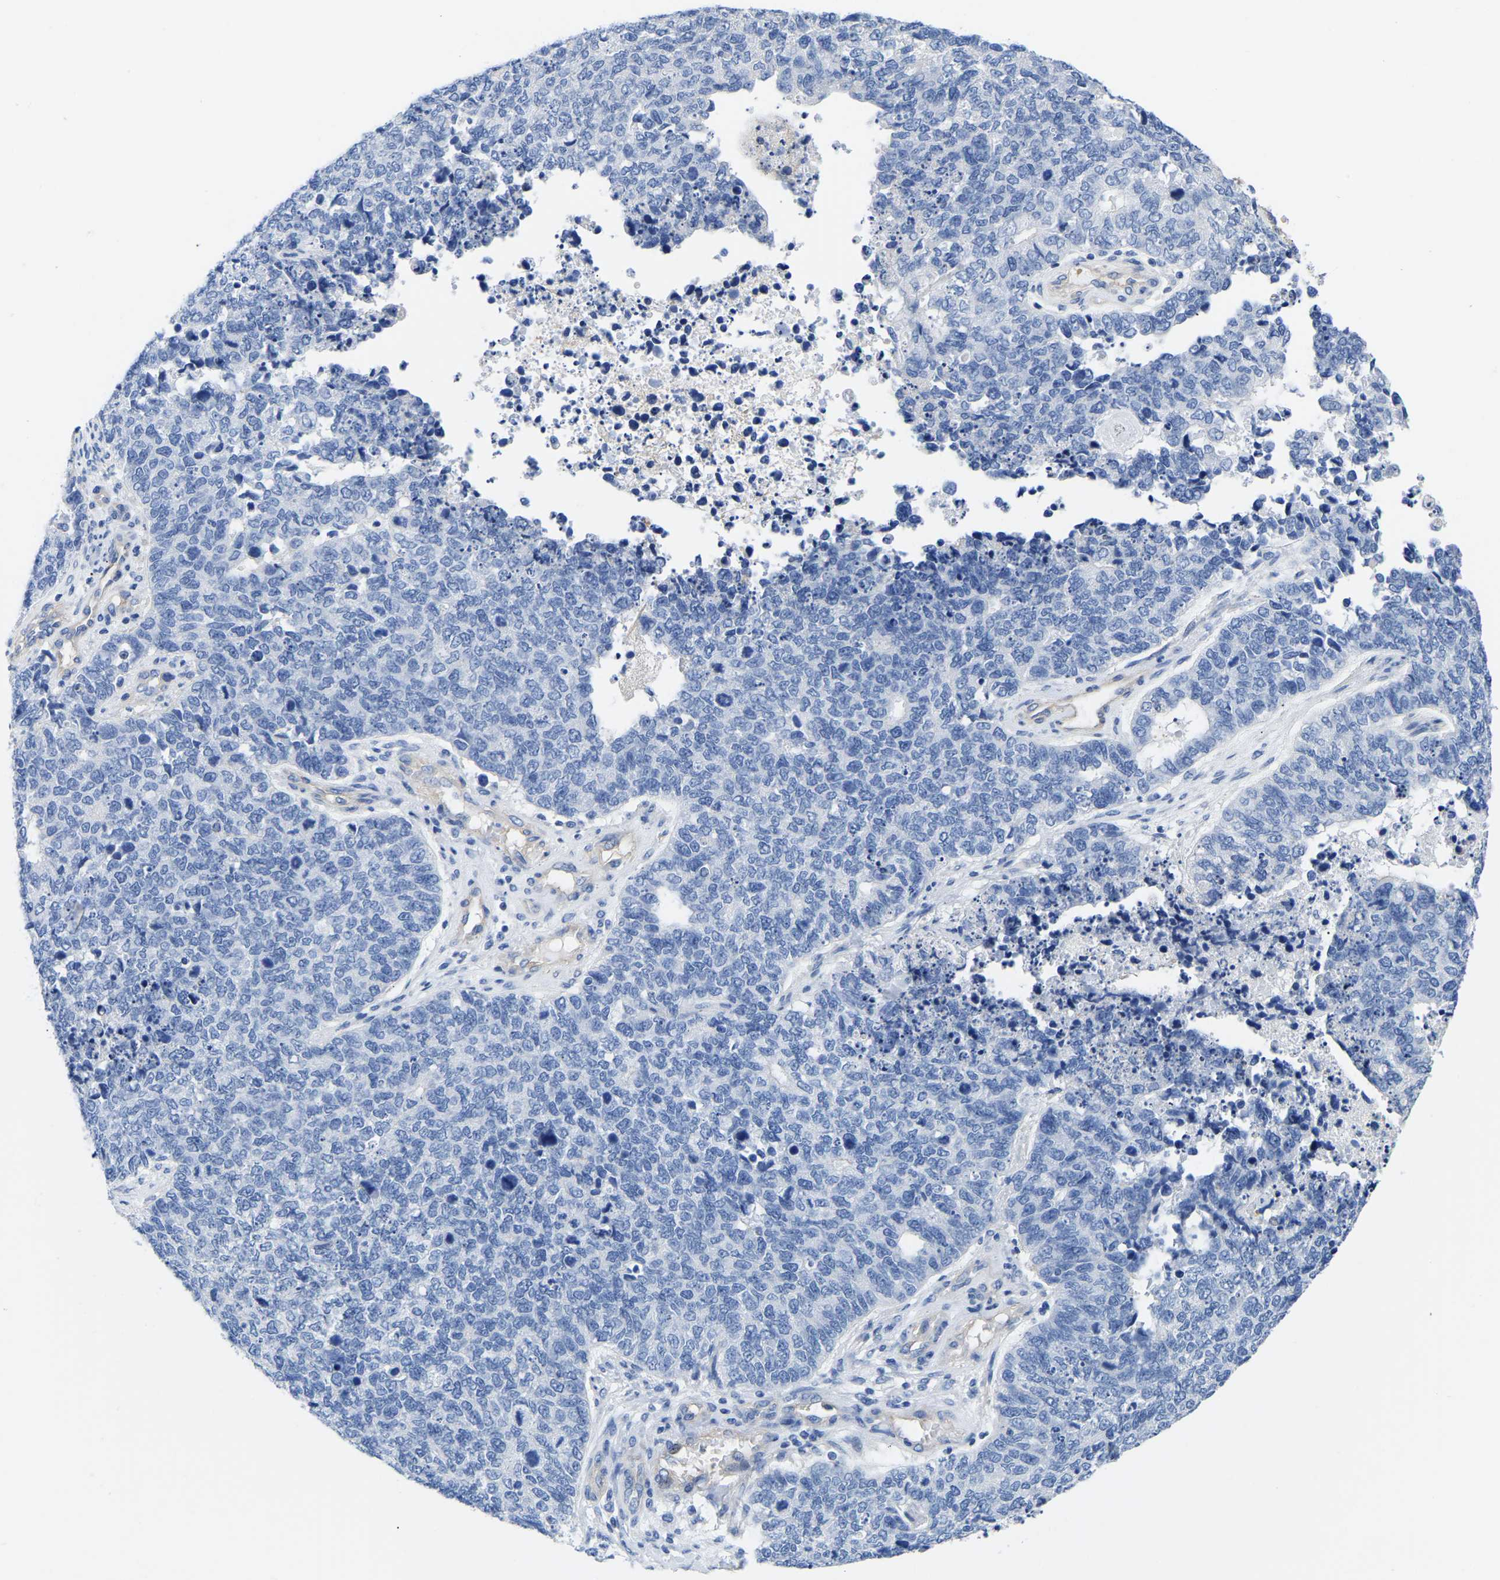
{"staining": {"intensity": "negative", "quantity": "none", "location": "none"}, "tissue": "cervical cancer", "cell_type": "Tumor cells", "image_type": "cancer", "snomed": [{"axis": "morphology", "description": "Squamous cell carcinoma, NOS"}, {"axis": "topography", "description": "Cervix"}], "caption": "Immunohistochemistry (IHC) of cervical squamous cell carcinoma displays no staining in tumor cells.", "gene": "UPK3A", "patient": {"sex": "female", "age": 63}}